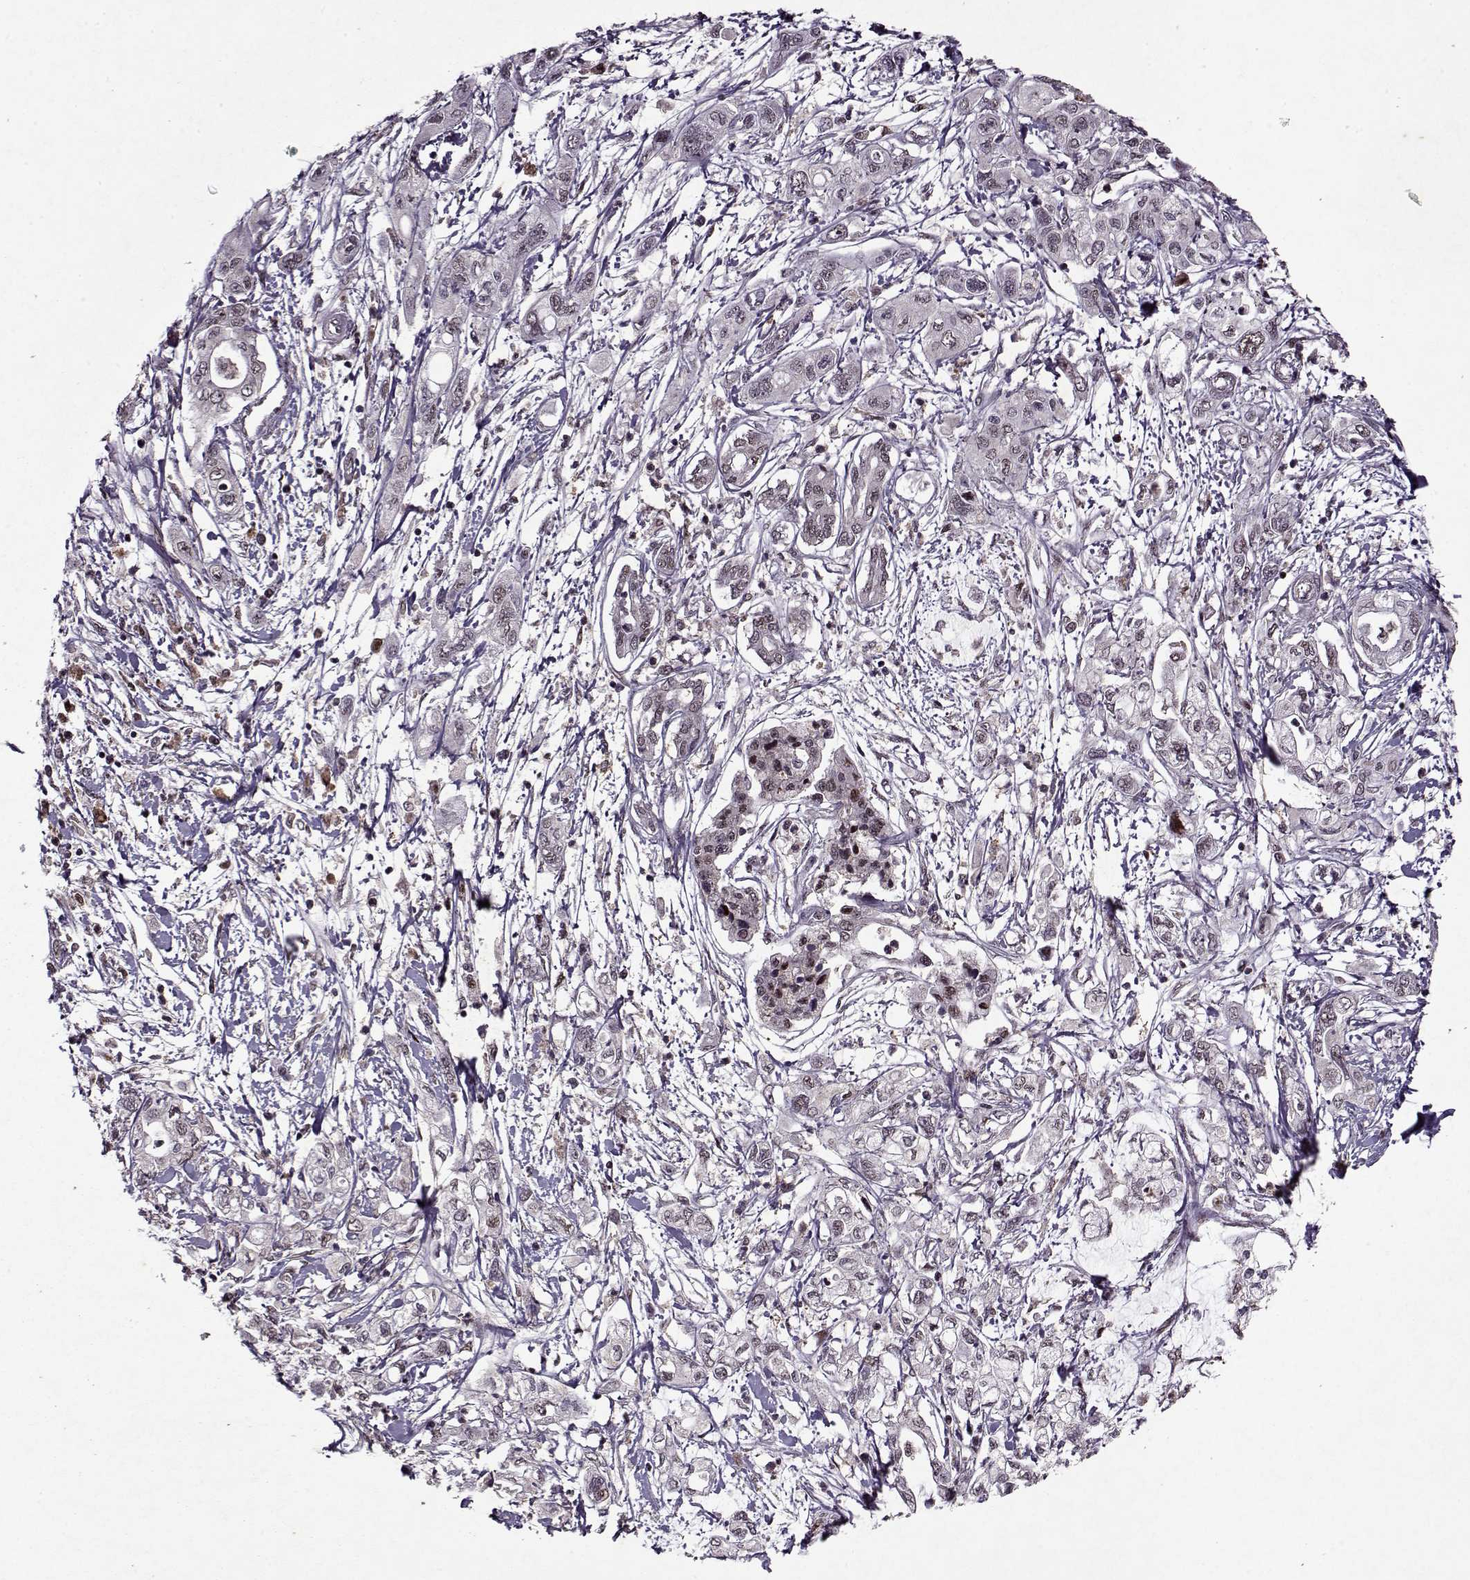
{"staining": {"intensity": "negative", "quantity": "none", "location": "none"}, "tissue": "pancreatic cancer", "cell_type": "Tumor cells", "image_type": "cancer", "snomed": [{"axis": "morphology", "description": "Adenocarcinoma, NOS"}, {"axis": "topography", "description": "Pancreas"}], "caption": "Immunohistochemistry (IHC) histopathology image of pancreatic cancer (adenocarcinoma) stained for a protein (brown), which displays no expression in tumor cells. (DAB (3,3'-diaminobenzidine) immunohistochemistry (IHC) visualized using brightfield microscopy, high magnification).", "gene": "PSMA7", "patient": {"sex": "male", "age": 54}}